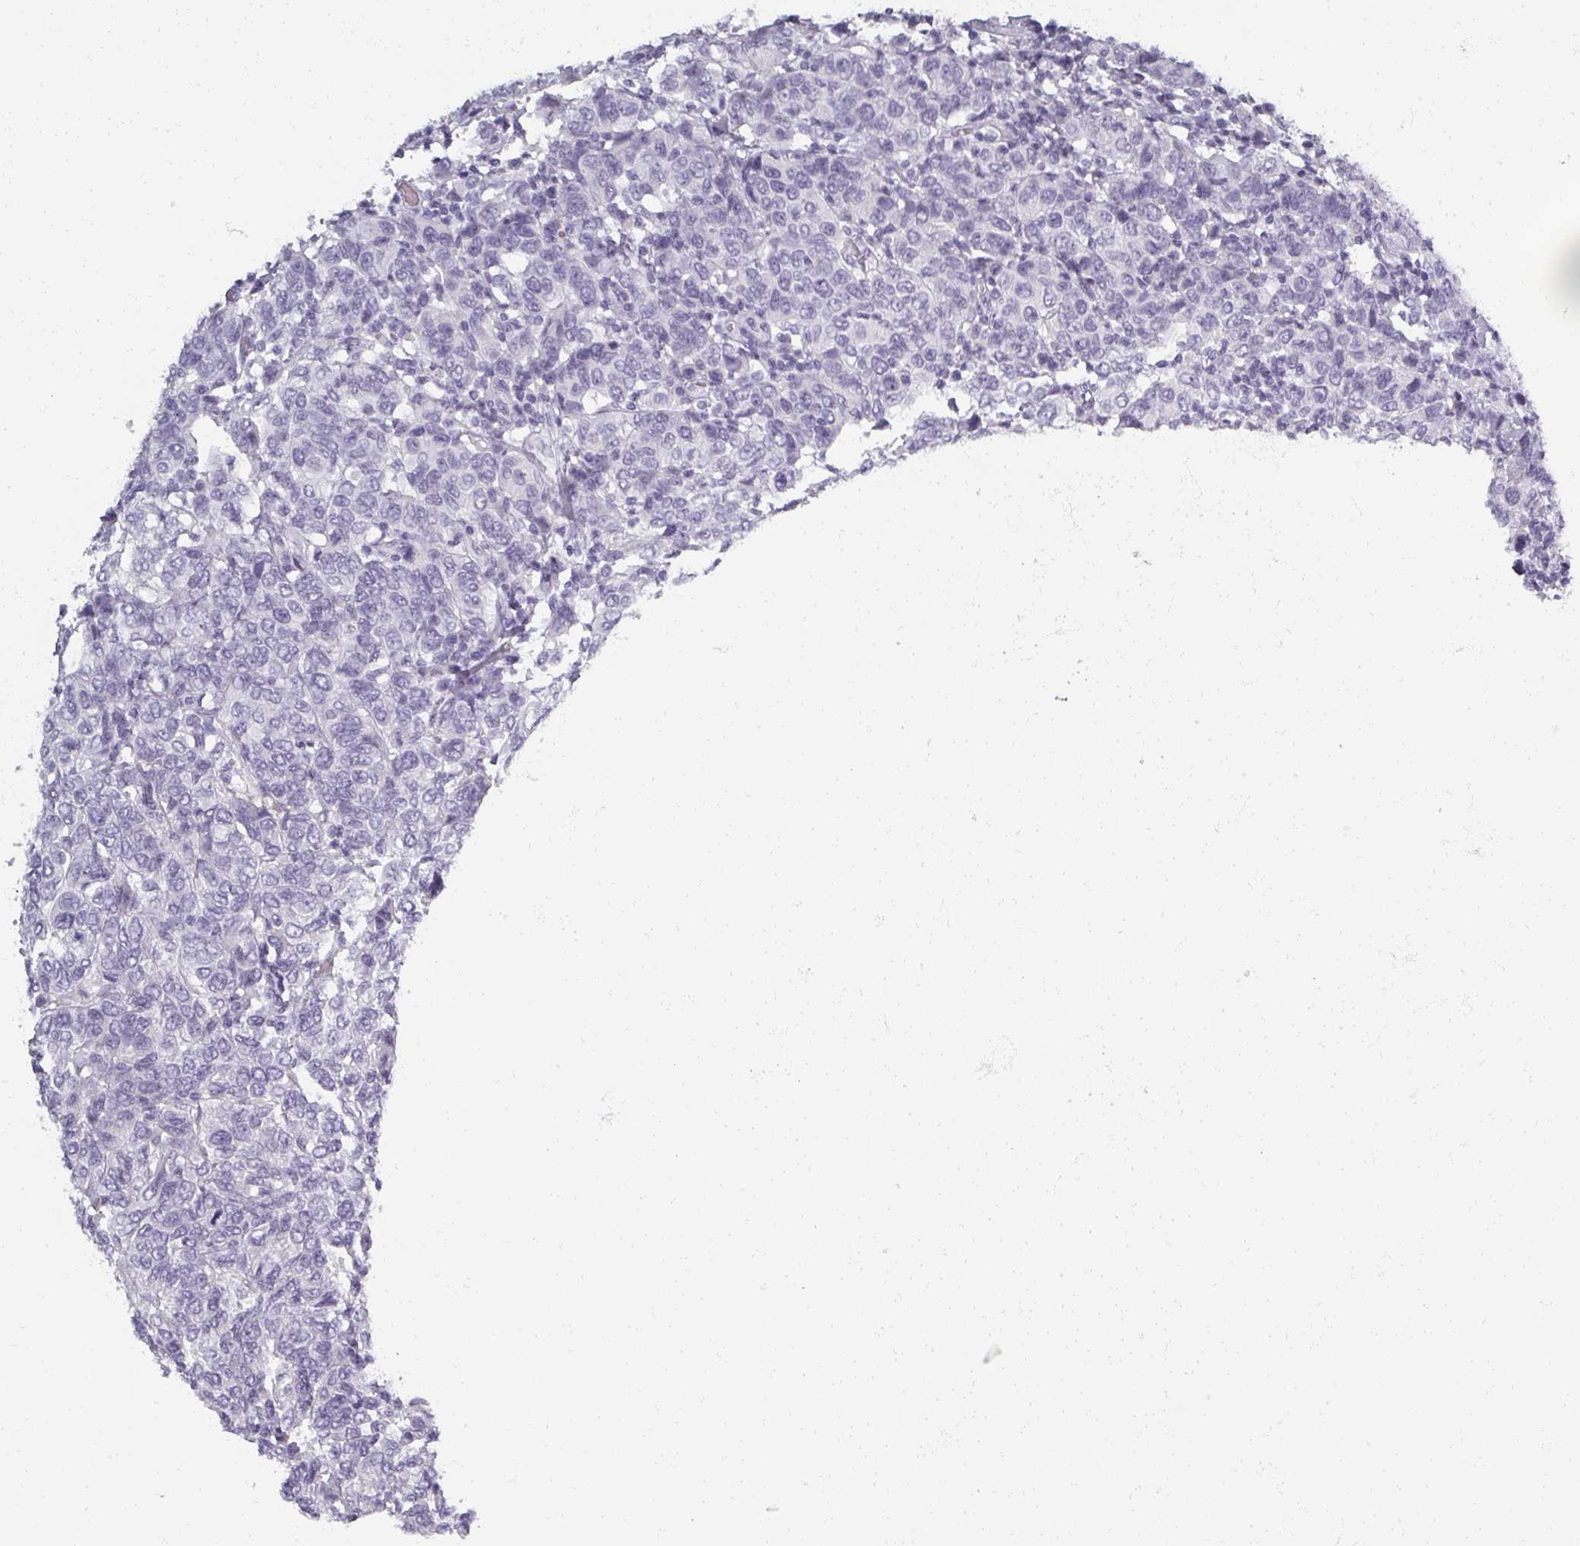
{"staining": {"intensity": "negative", "quantity": "none", "location": "none"}, "tissue": "breast cancer", "cell_type": "Tumor cells", "image_type": "cancer", "snomed": [{"axis": "morphology", "description": "Duct carcinoma"}, {"axis": "topography", "description": "Breast"}], "caption": "A histopathology image of human breast infiltrating ductal carcinoma is negative for staining in tumor cells.", "gene": "REG3G", "patient": {"sex": "female", "age": 55}}